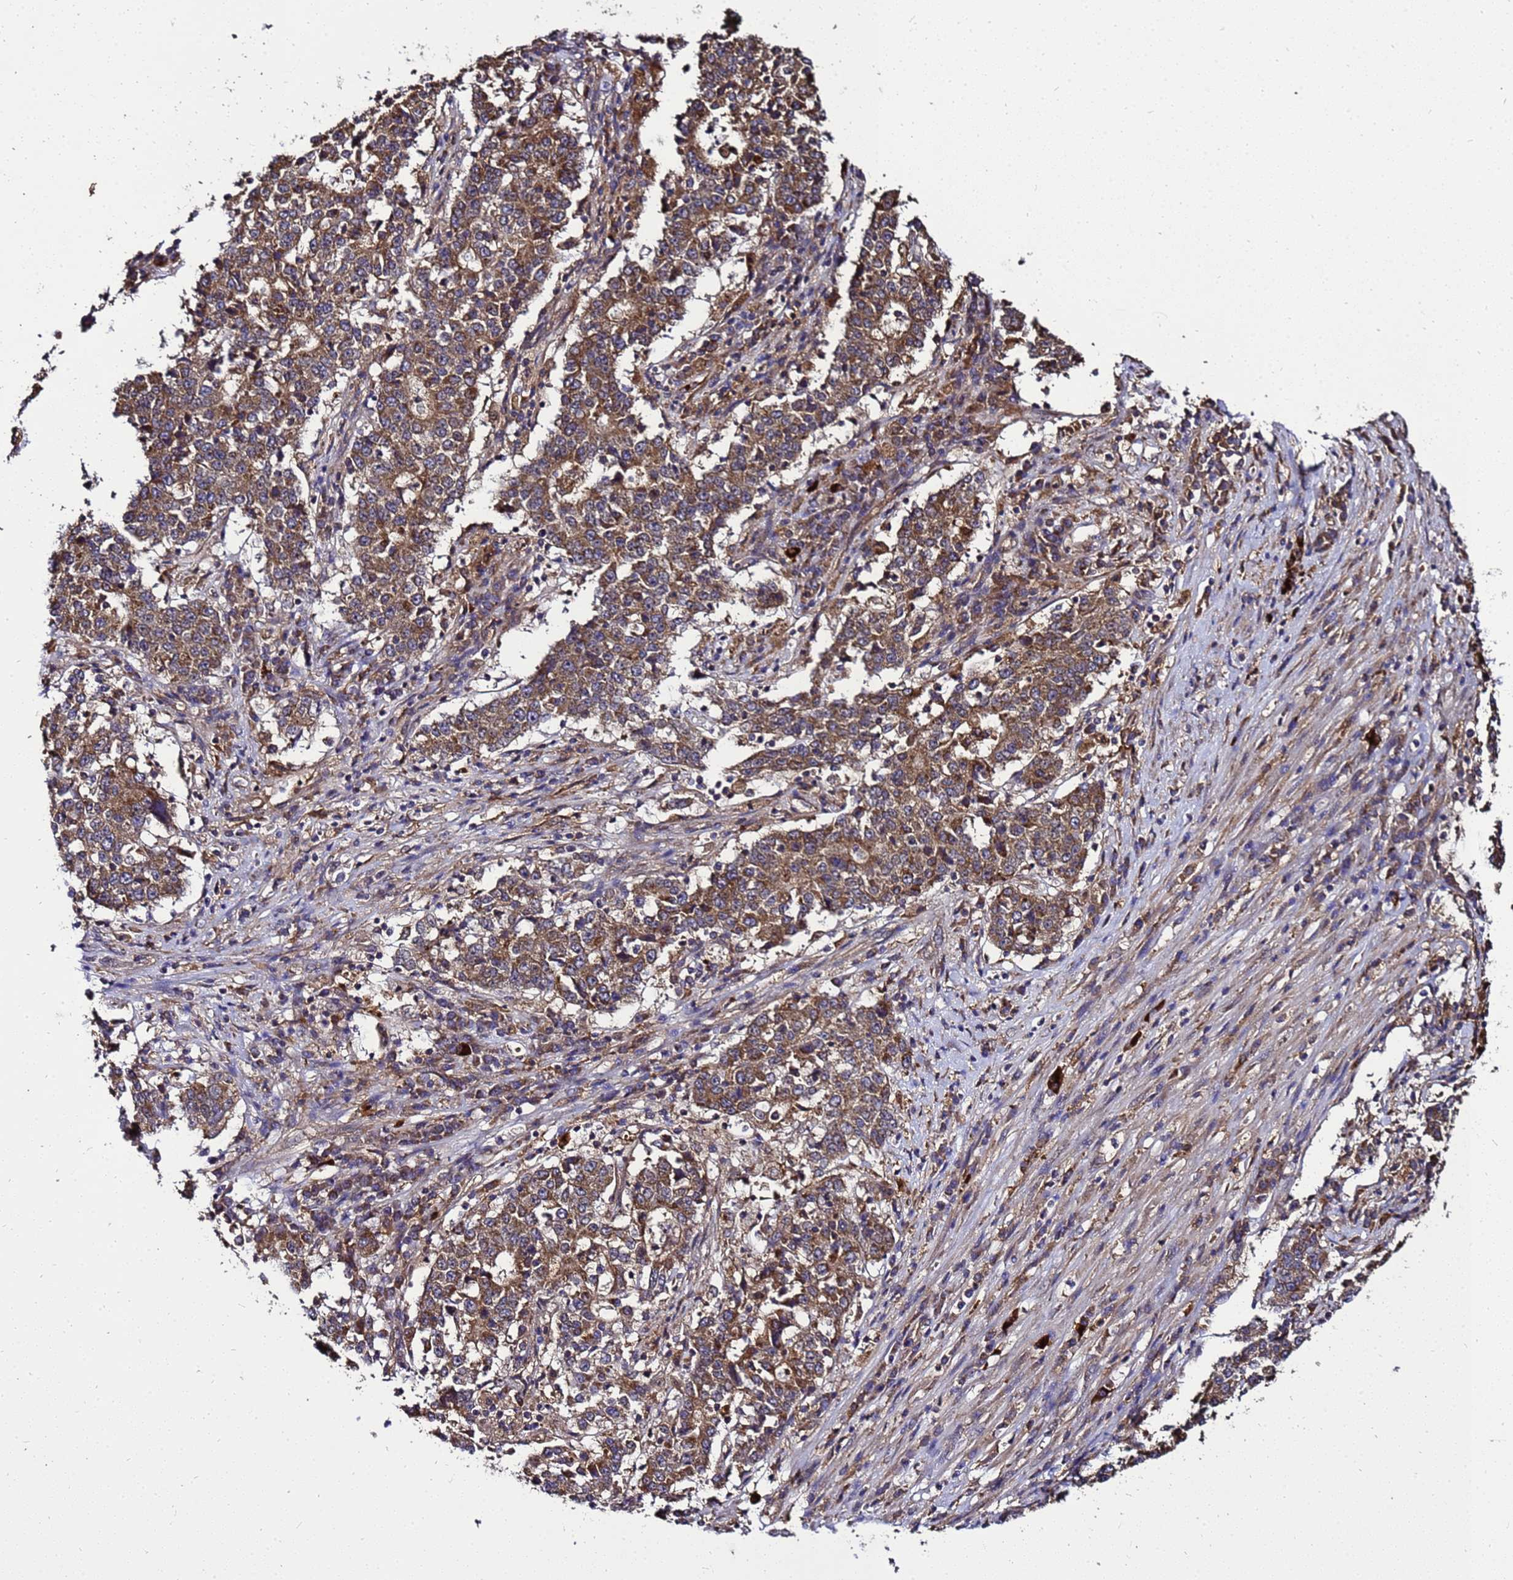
{"staining": {"intensity": "strong", "quantity": ">75%", "location": "cytoplasmic/membranous"}, "tissue": "stomach cancer", "cell_type": "Tumor cells", "image_type": "cancer", "snomed": [{"axis": "morphology", "description": "Adenocarcinoma, NOS"}, {"axis": "topography", "description": "Stomach"}], "caption": "A photomicrograph showing strong cytoplasmic/membranous expression in approximately >75% of tumor cells in stomach cancer (adenocarcinoma), as visualized by brown immunohistochemical staining.", "gene": "TRABD", "patient": {"sex": "male", "age": 59}}